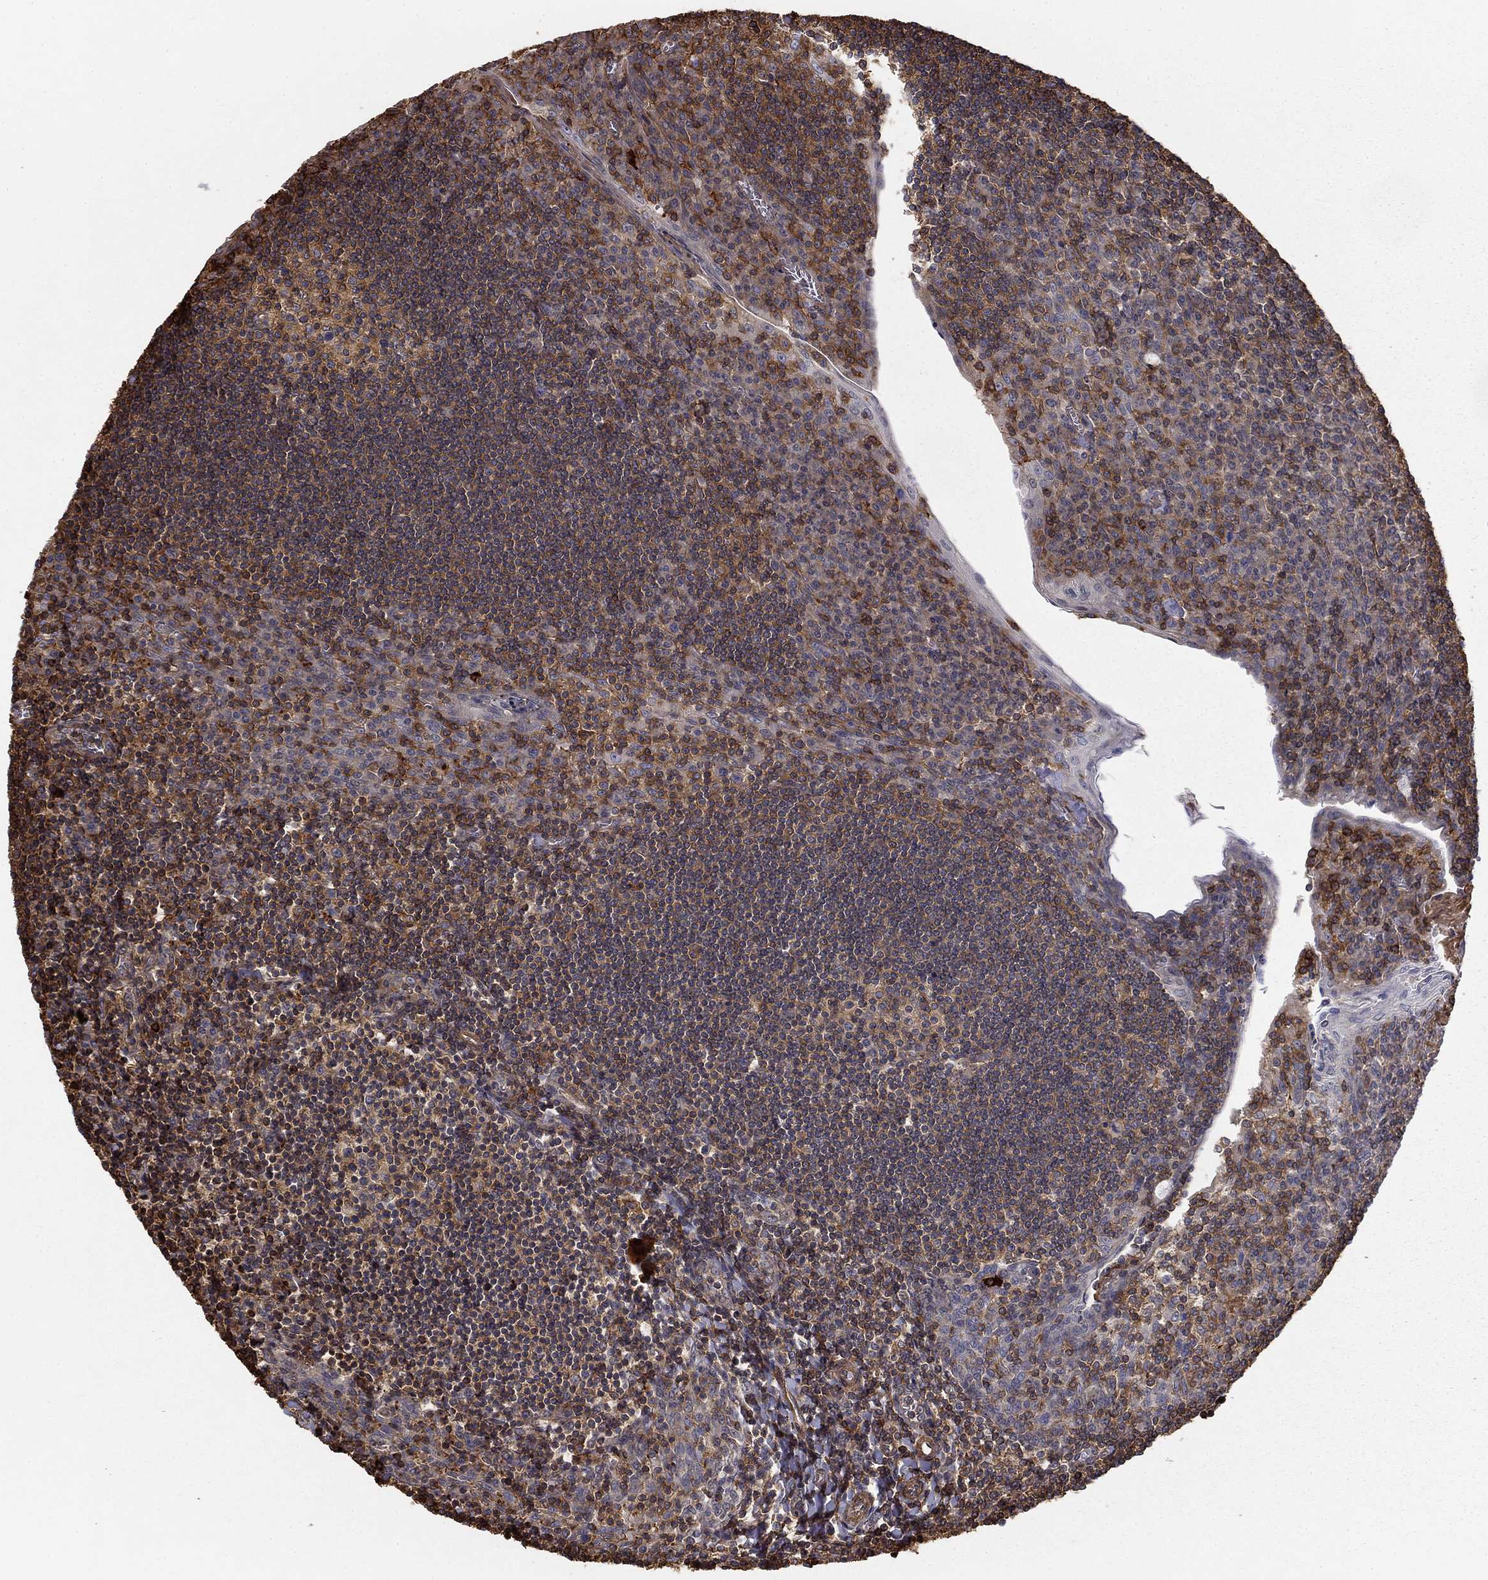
{"staining": {"intensity": "moderate", "quantity": "25%-75%", "location": "cytoplasmic/membranous"}, "tissue": "tonsil", "cell_type": "Germinal center cells", "image_type": "normal", "snomed": [{"axis": "morphology", "description": "Normal tissue, NOS"}, {"axis": "topography", "description": "Tonsil"}], "caption": "This is an image of immunohistochemistry (IHC) staining of benign tonsil, which shows moderate staining in the cytoplasmic/membranous of germinal center cells.", "gene": "HABP4", "patient": {"sex": "female", "age": 12}}